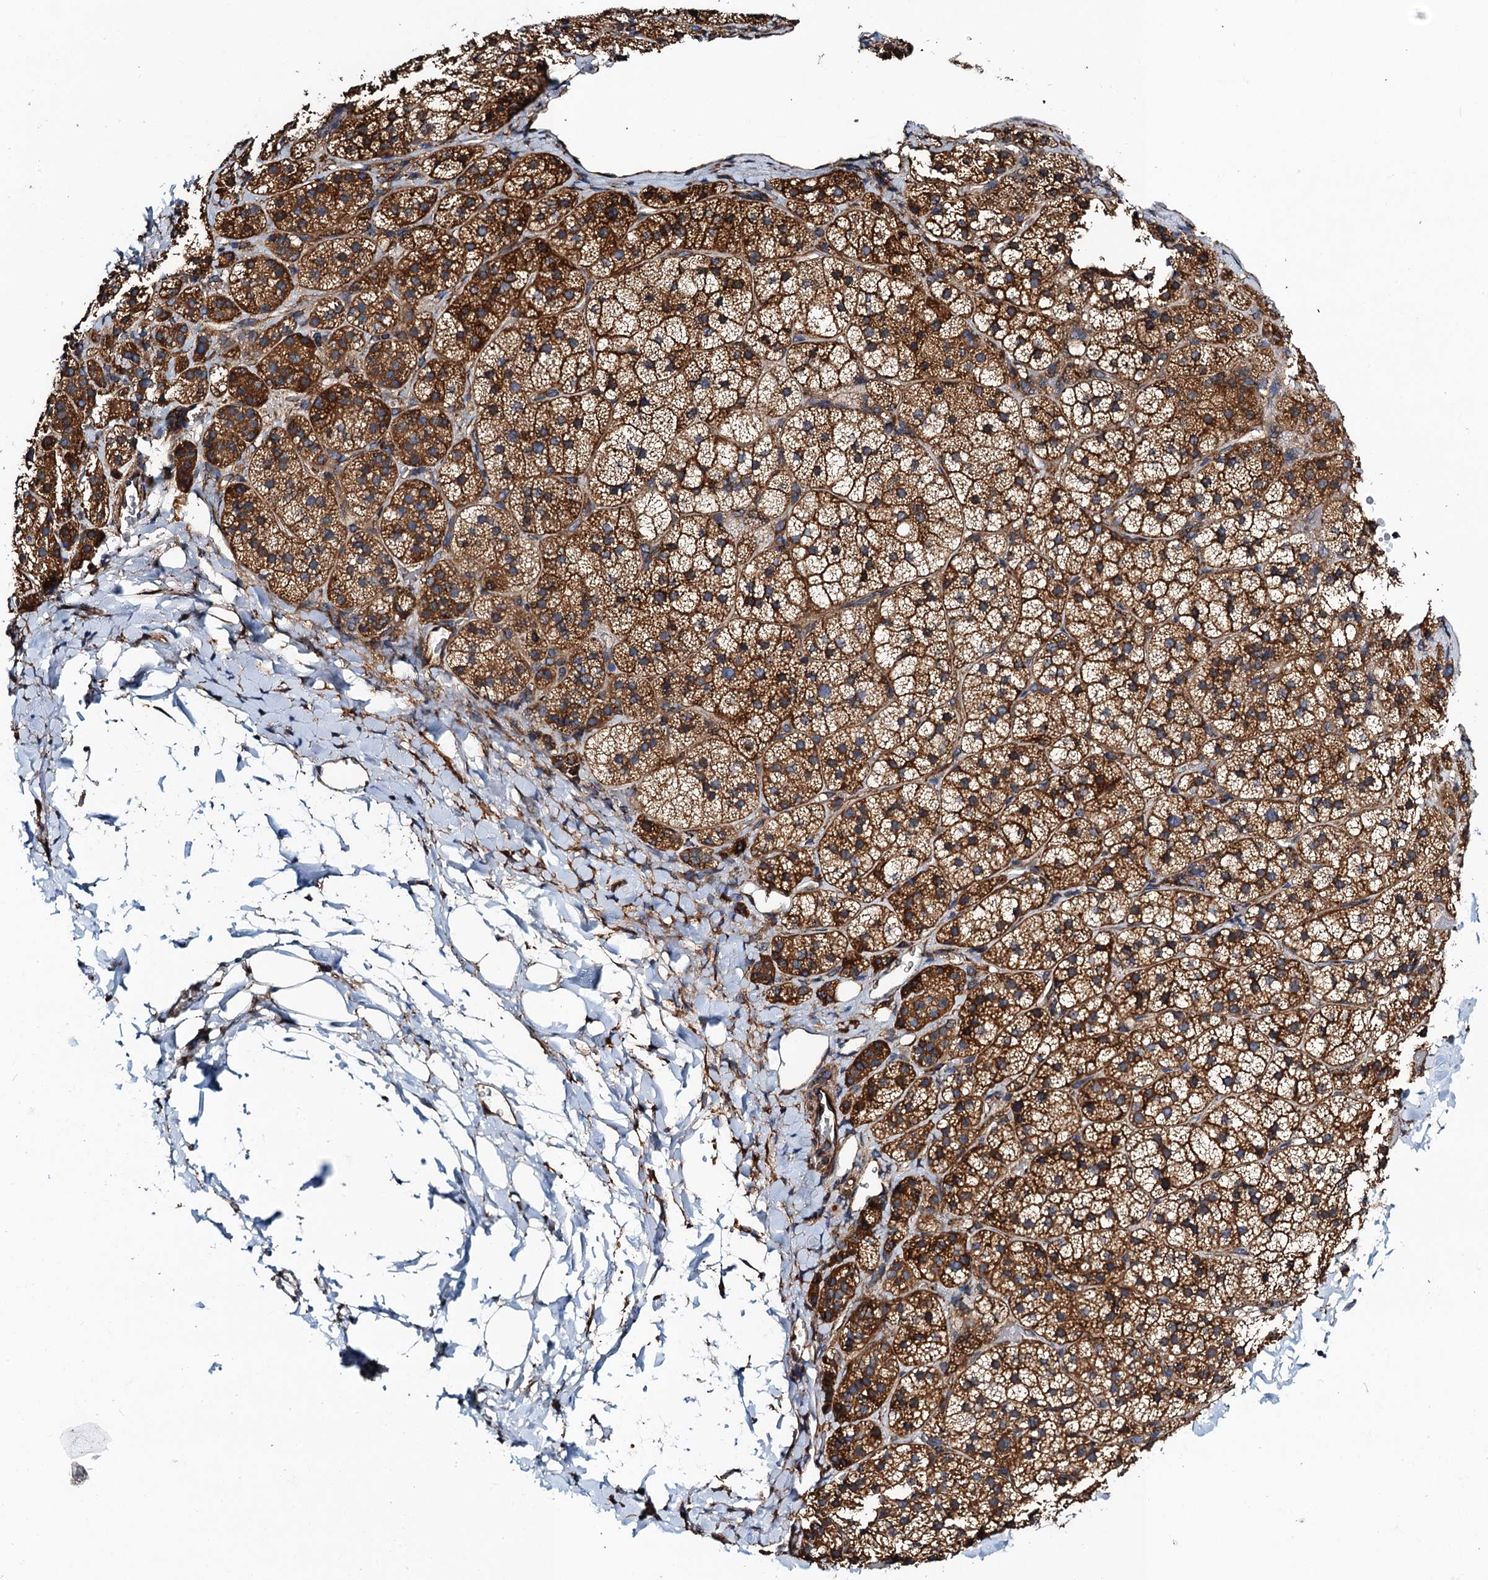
{"staining": {"intensity": "strong", "quantity": "25%-75%", "location": "cytoplasmic/membranous"}, "tissue": "adrenal gland", "cell_type": "Glandular cells", "image_type": "normal", "snomed": [{"axis": "morphology", "description": "Normal tissue, NOS"}, {"axis": "topography", "description": "Adrenal gland"}], "caption": "A high amount of strong cytoplasmic/membranous positivity is present in approximately 25%-75% of glandular cells in benign adrenal gland. The protein of interest is stained brown, and the nuclei are stained in blue (DAB (3,3'-diaminobenzidine) IHC with brightfield microscopy, high magnification).", "gene": "MDM1", "patient": {"sex": "female", "age": 44}}